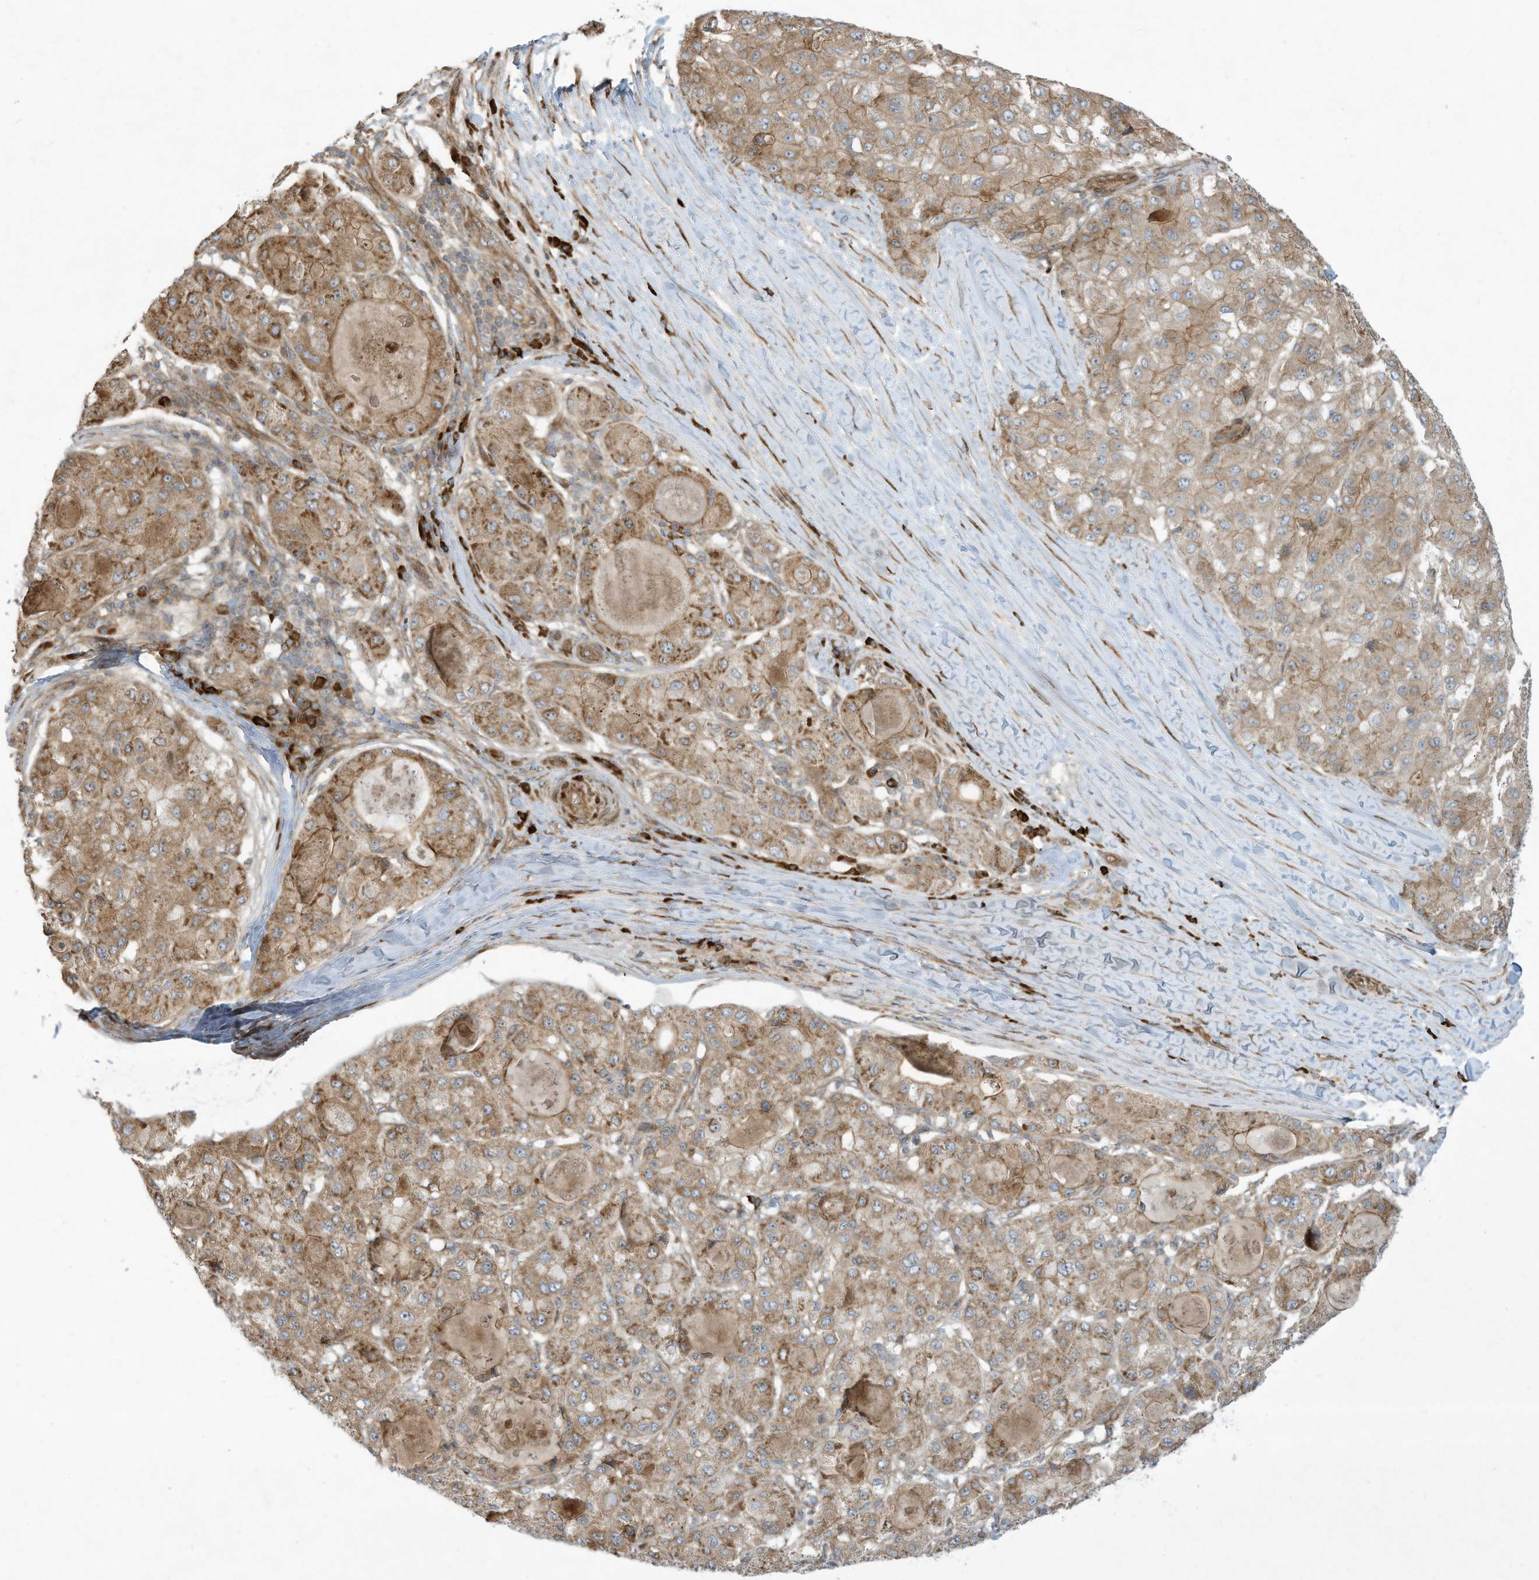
{"staining": {"intensity": "moderate", "quantity": ">75%", "location": "cytoplasmic/membranous"}, "tissue": "liver cancer", "cell_type": "Tumor cells", "image_type": "cancer", "snomed": [{"axis": "morphology", "description": "Carcinoma, Hepatocellular, NOS"}, {"axis": "topography", "description": "Liver"}], "caption": "A micrograph of liver cancer stained for a protein displays moderate cytoplasmic/membranous brown staining in tumor cells.", "gene": "DDIT4", "patient": {"sex": "male", "age": 80}}